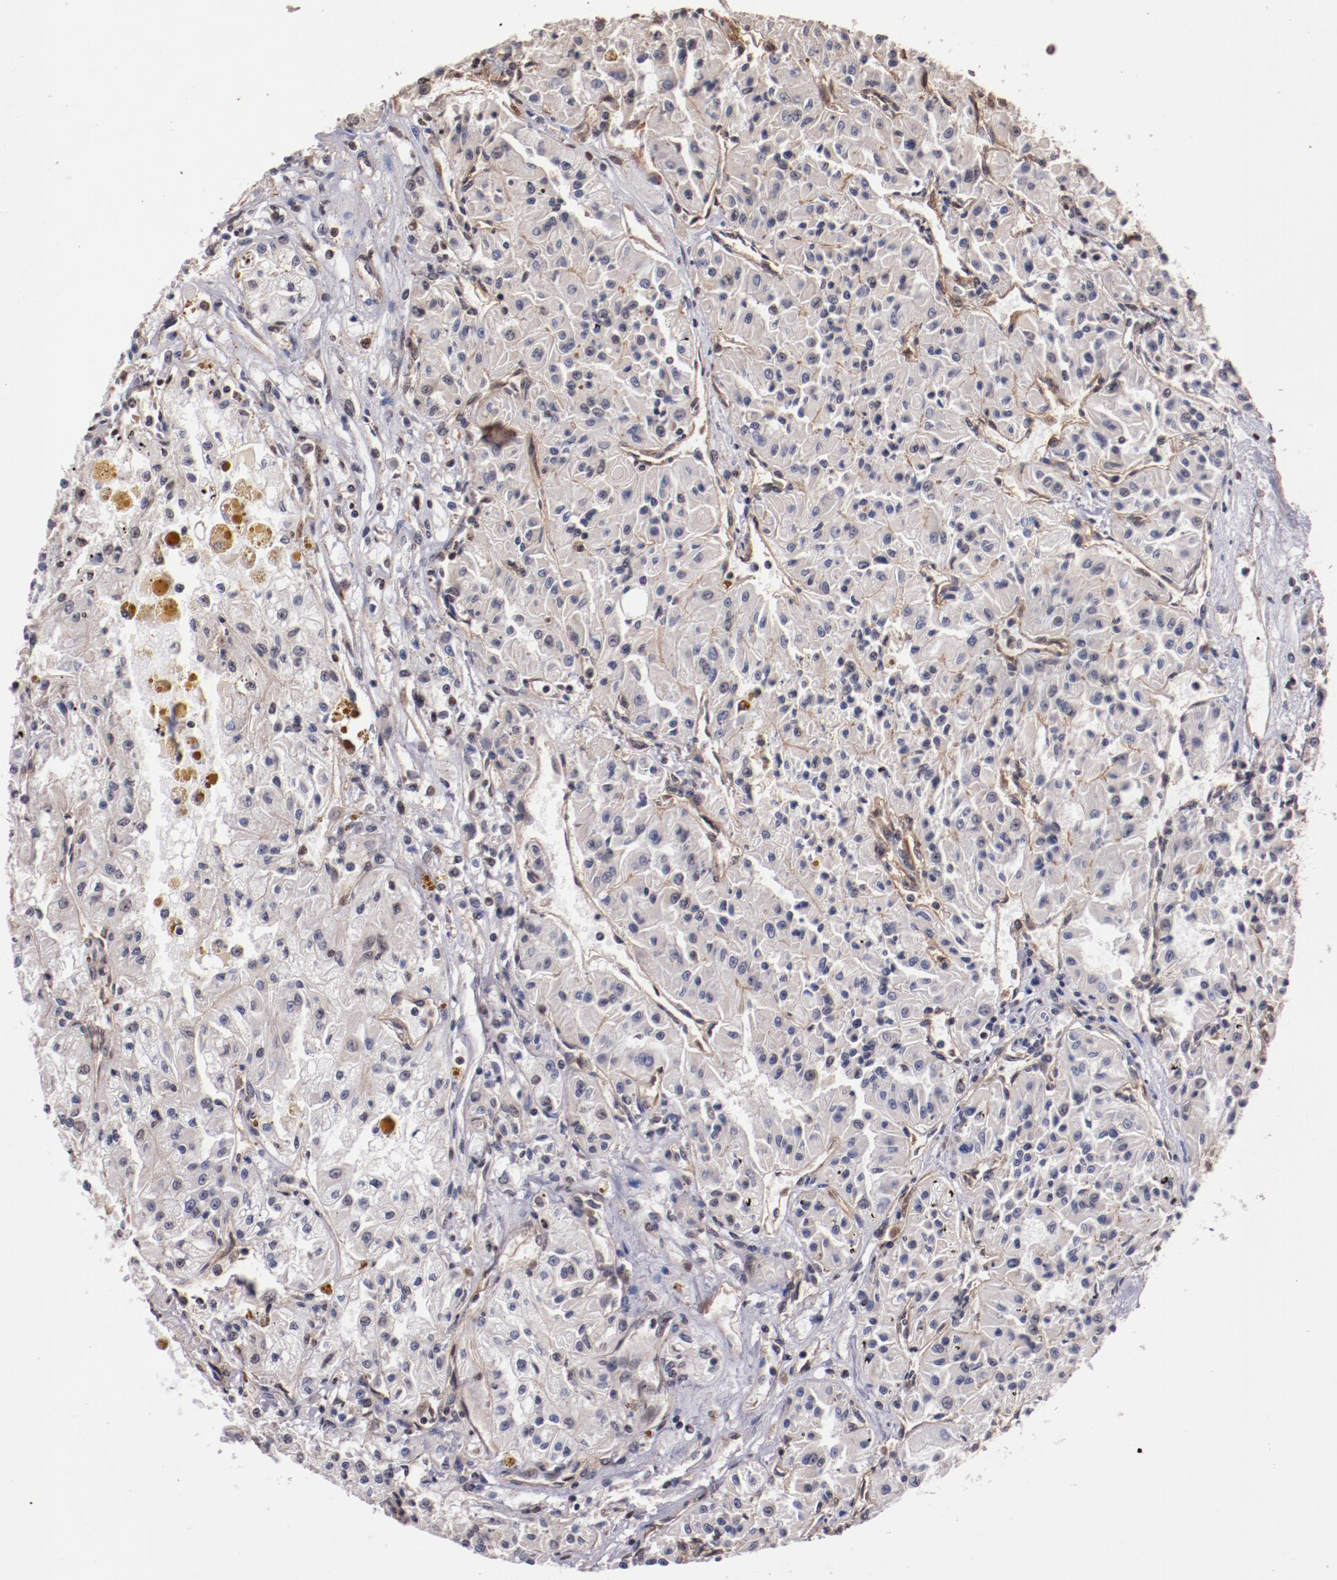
{"staining": {"intensity": "negative", "quantity": "none", "location": "none"}, "tissue": "renal cancer", "cell_type": "Tumor cells", "image_type": "cancer", "snomed": [{"axis": "morphology", "description": "Adenocarcinoma, NOS"}, {"axis": "topography", "description": "Kidney"}], "caption": "Renal cancer was stained to show a protein in brown. There is no significant expression in tumor cells. (Brightfield microscopy of DAB immunohistochemistry at high magnification).", "gene": "STAG2", "patient": {"sex": "male", "age": 78}}